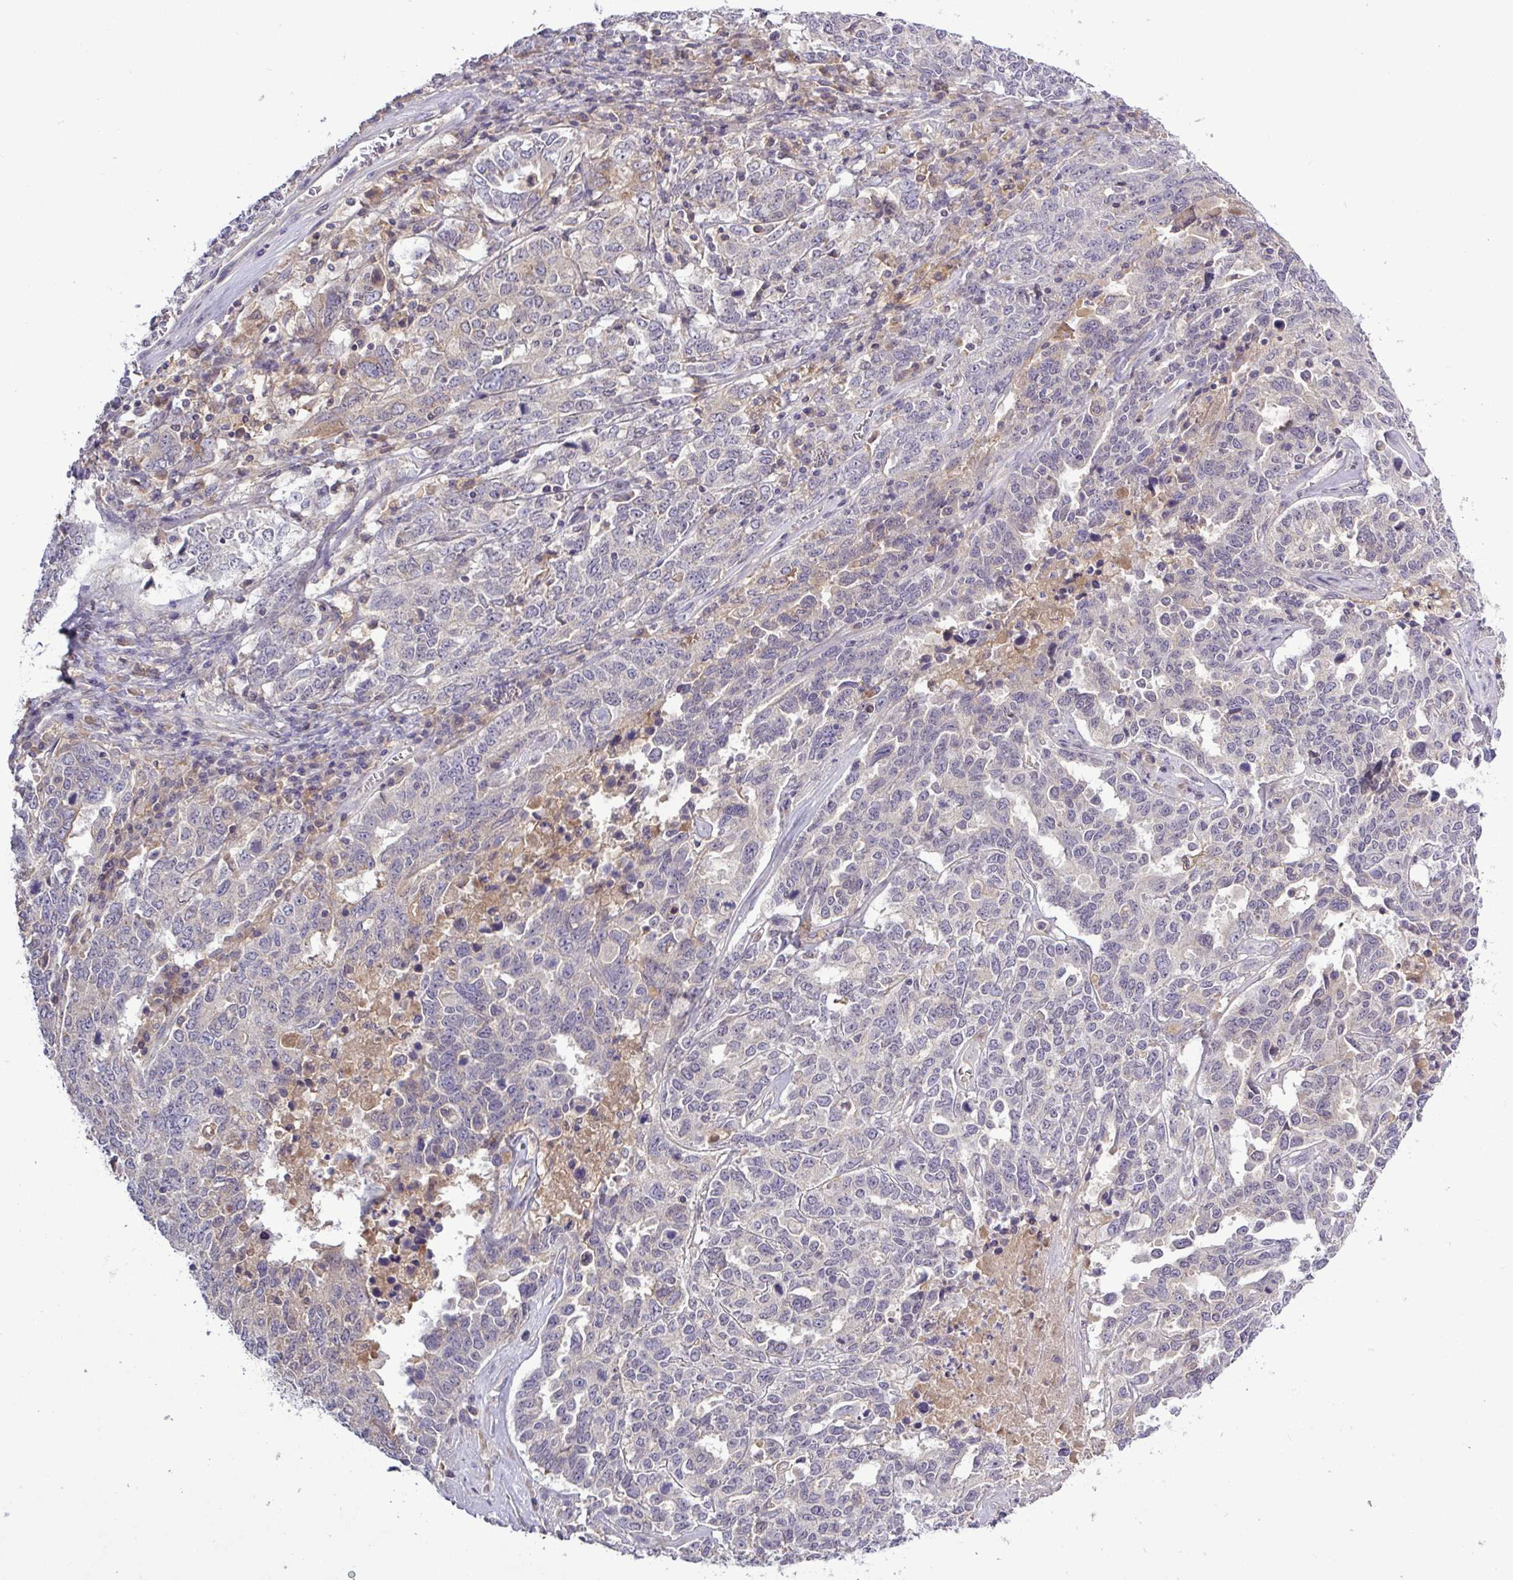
{"staining": {"intensity": "negative", "quantity": "none", "location": "none"}, "tissue": "ovarian cancer", "cell_type": "Tumor cells", "image_type": "cancer", "snomed": [{"axis": "morphology", "description": "Carcinoma, endometroid"}, {"axis": "topography", "description": "Ovary"}], "caption": "Tumor cells are negative for protein expression in human ovarian endometroid carcinoma.", "gene": "TMEM62", "patient": {"sex": "female", "age": 62}}